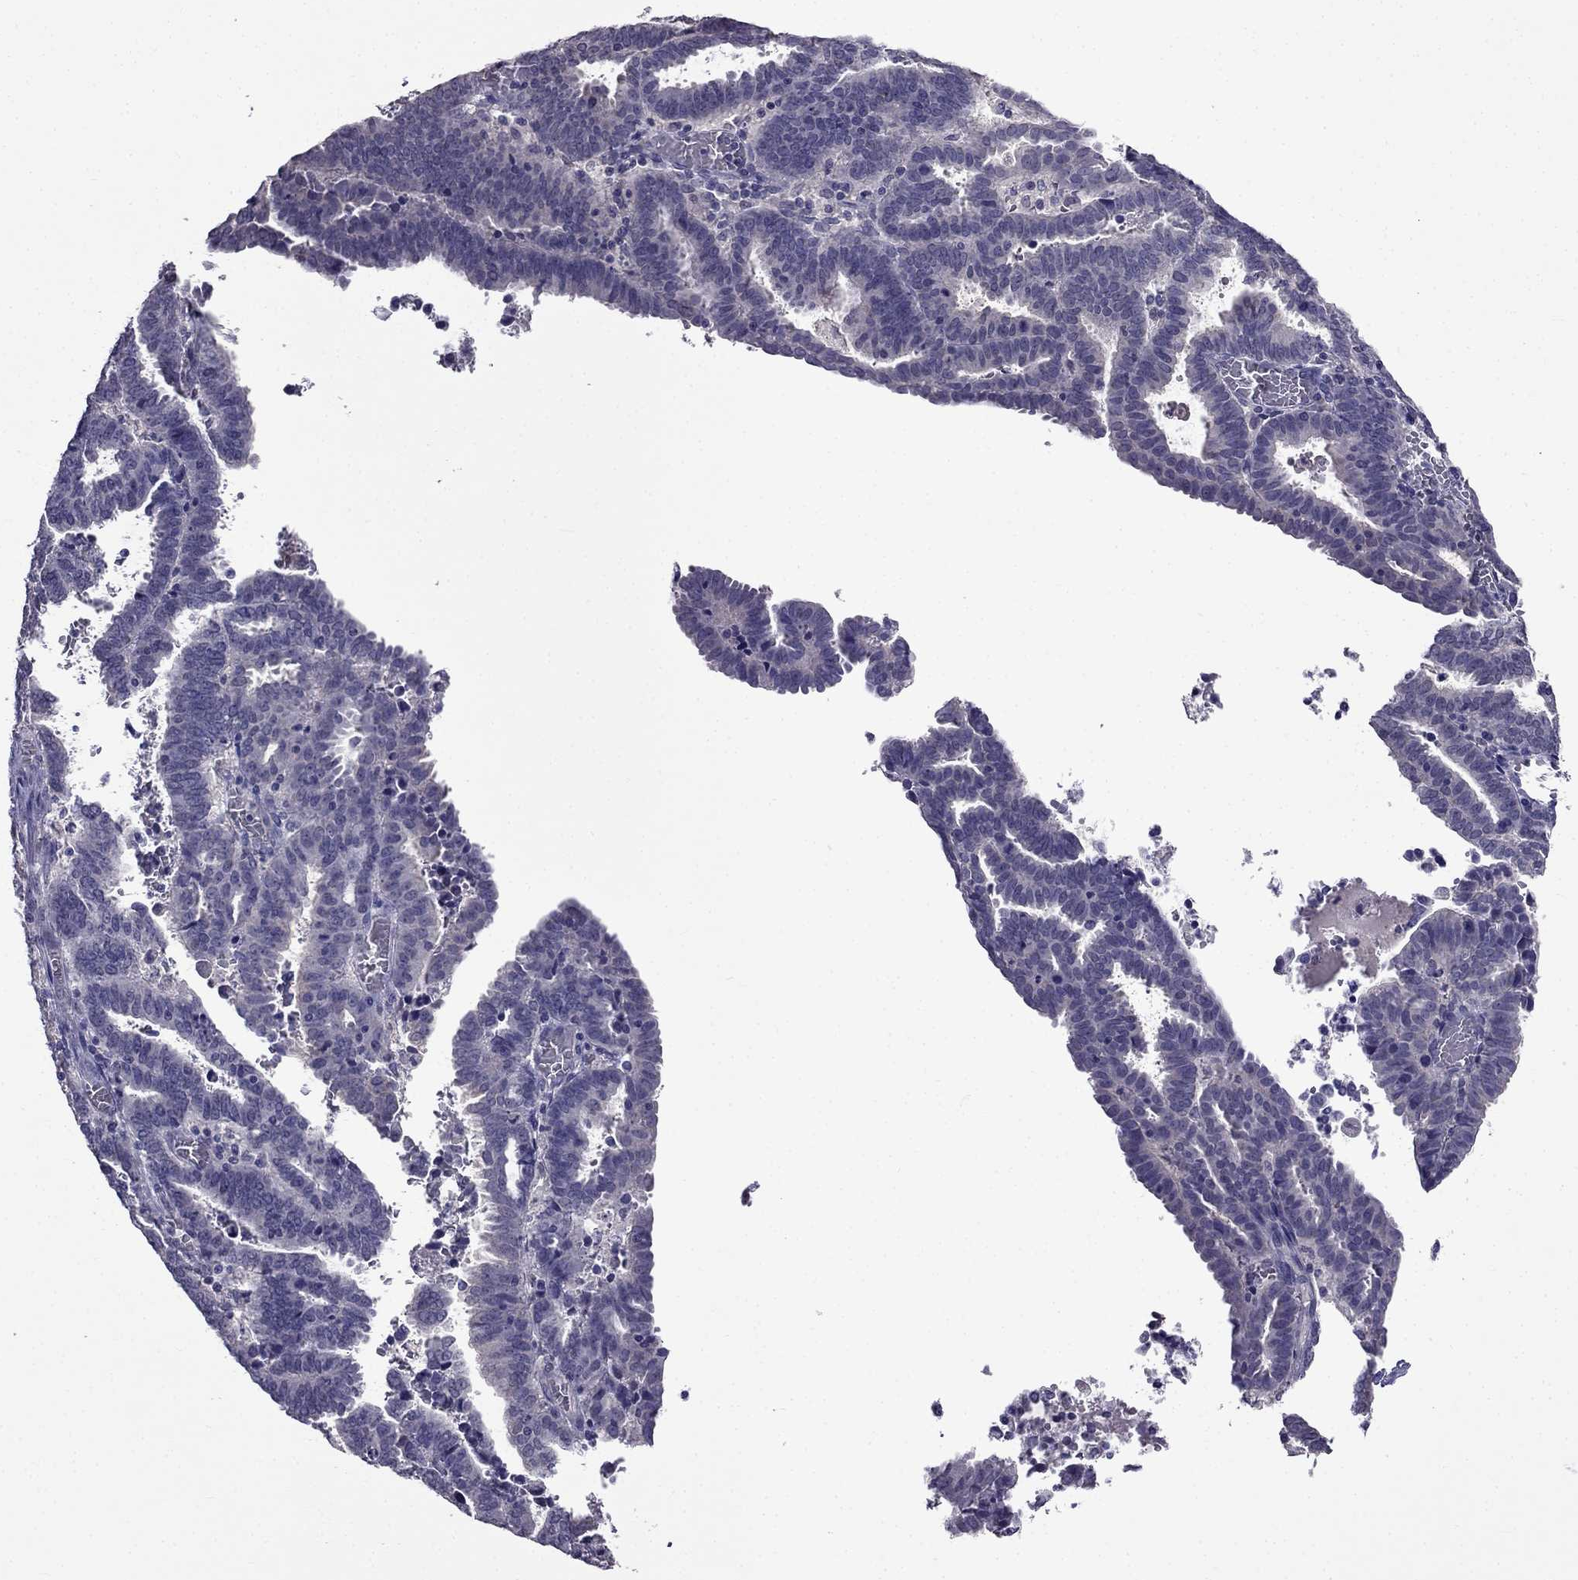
{"staining": {"intensity": "negative", "quantity": "none", "location": "none"}, "tissue": "endometrial cancer", "cell_type": "Tumor cells", "image_type": "cancer", "snomed": [{"axis": "morphology", "description": "Adenocarcinoma, NOS"}, {"axis": "topography", "description": "Uterus"}], "caption": "An immunohistochemistry (IHC) image of endometrial cancer is shown. There is no staining in tumor cells of endometrial cancer.", "gene": "AQP9", "patient": {"sex": "female", "age": 83}}